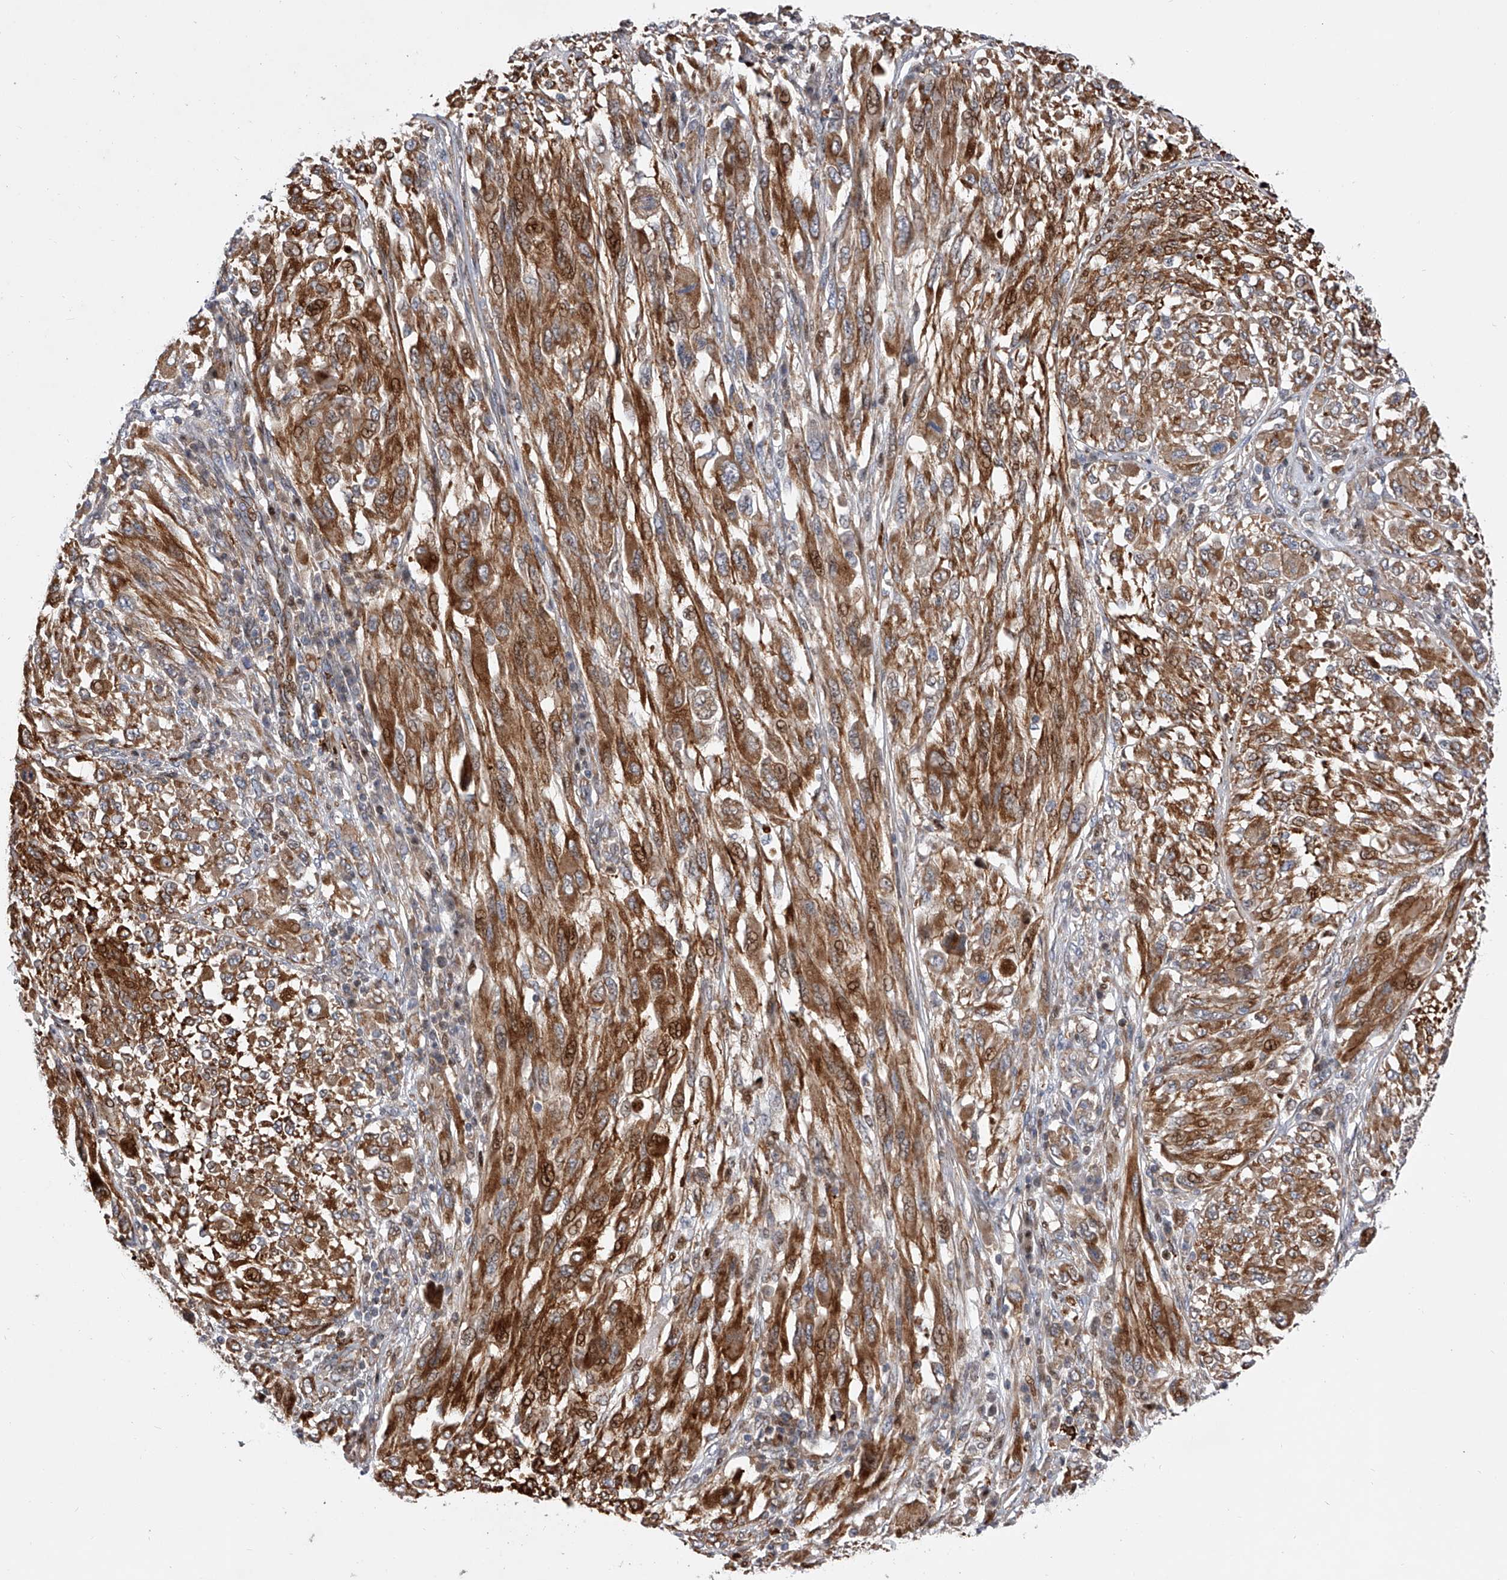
{"staining": {"intensity": "moderate", "quantity": ">75%", "location": "cytoplasmic/membranous,nuclear"}, "tissue": "melanoma", "cell_type": "Tumor cells", "image_type": "cancer", "snomed": [{"axis": "morphology", "description": "Malignant melanoma, NOS"}, {"axis": "topography", "description": "Skin"}], "caption": "The immunohistochemical stain highlights moderate cytoplasmic/membranous and nuclear positivity in tumor cells of melanoma tissue.", "gene": "PDSS2", "patient": {"sex": "female", "age": 91}}